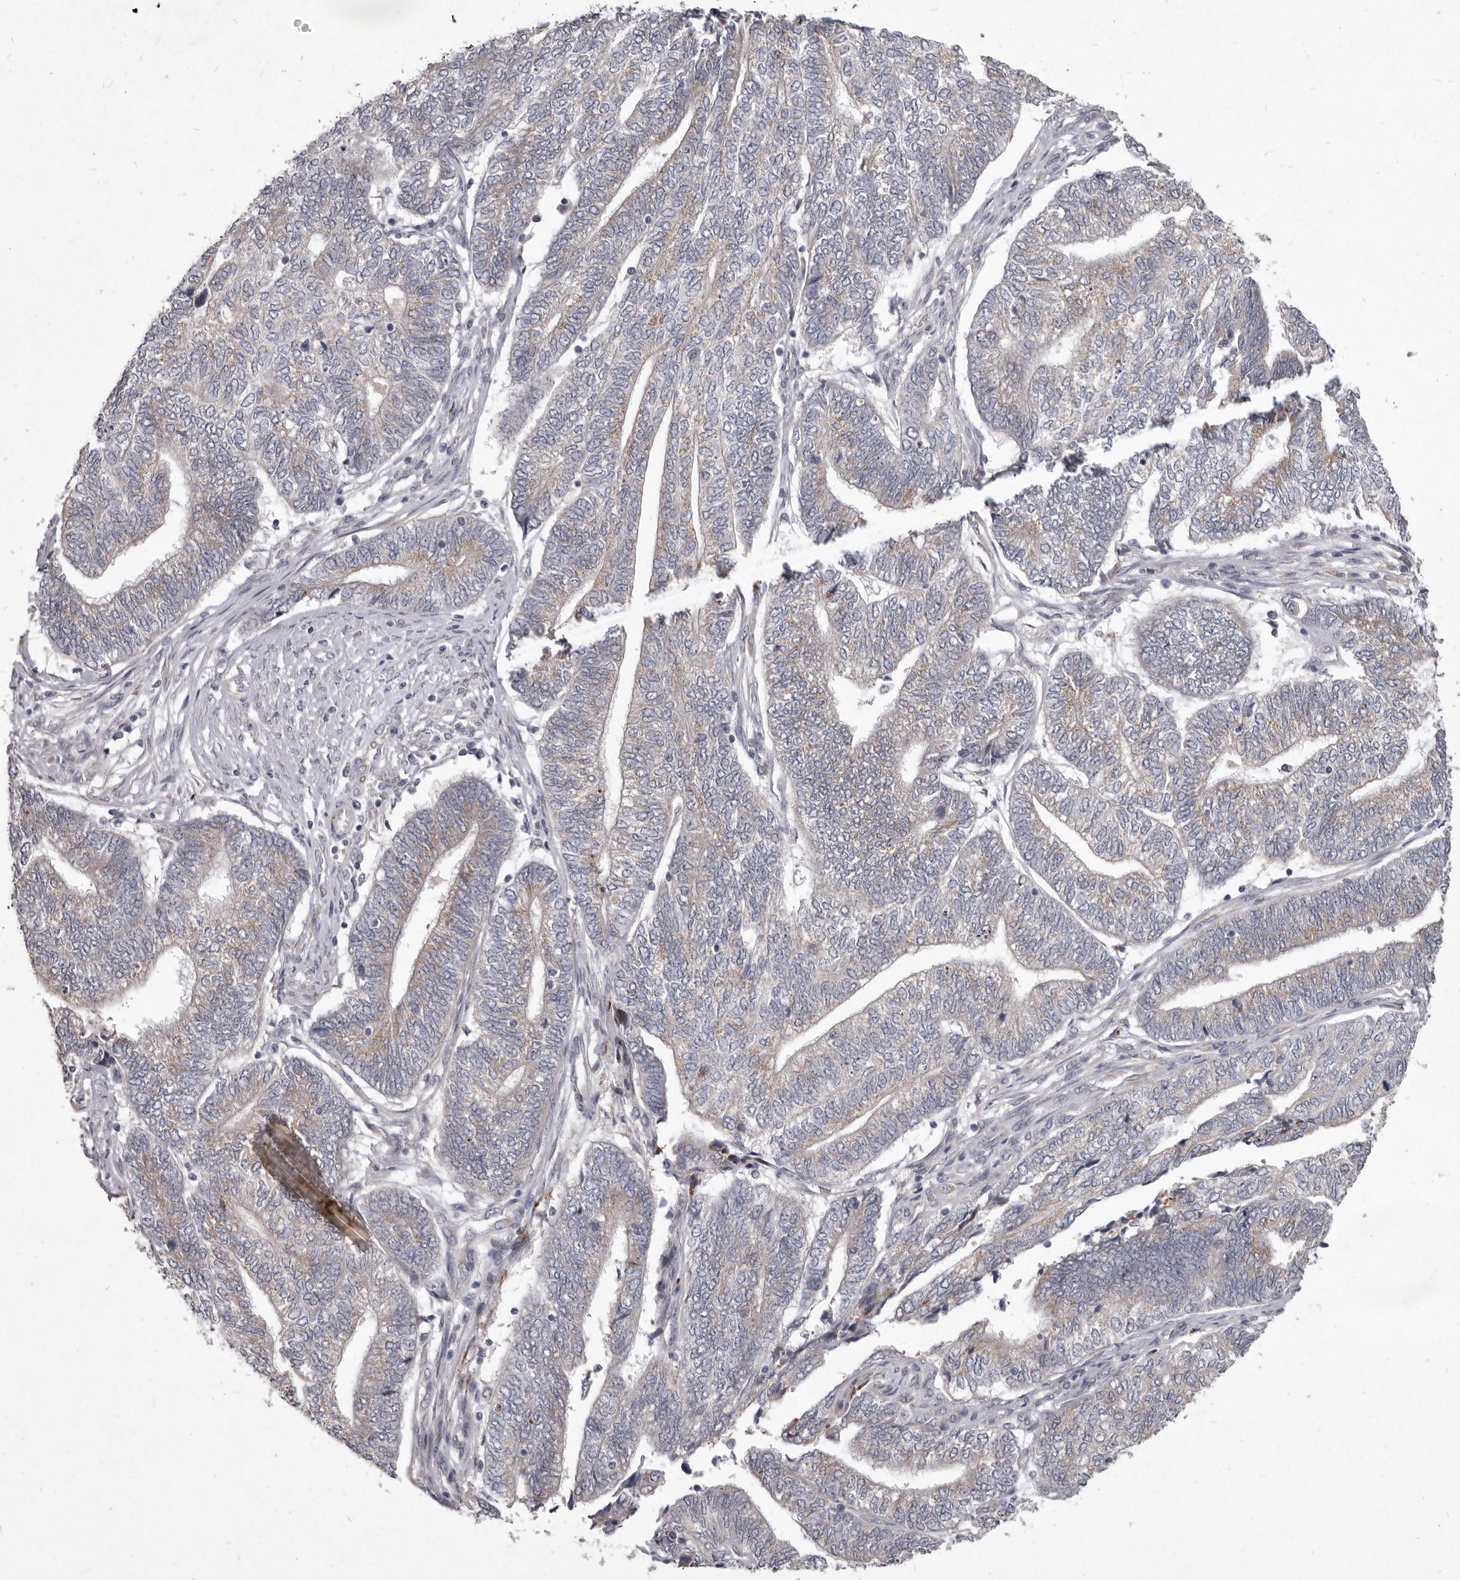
{"staining": {"intensity": "negative", "quantity": "none", "location": "none"}, "tissue": "endometrial cancer", "cell_type": "Tumor cells", "image_type": "cancer", "snomed": [{"axis": "morphology", "description": "Adenocarcinoma, NOS"}, {"axis": "topography", "description": "Uterus"}, {"axis": "topography", "description": "Endometrium"}], "caption": "The image exhibits no significant staining in tumor cells of endometrial cancer (adenocarcinoma).", "gene": "P2RX6", "patient": {"sex": "female", "age": 70}}